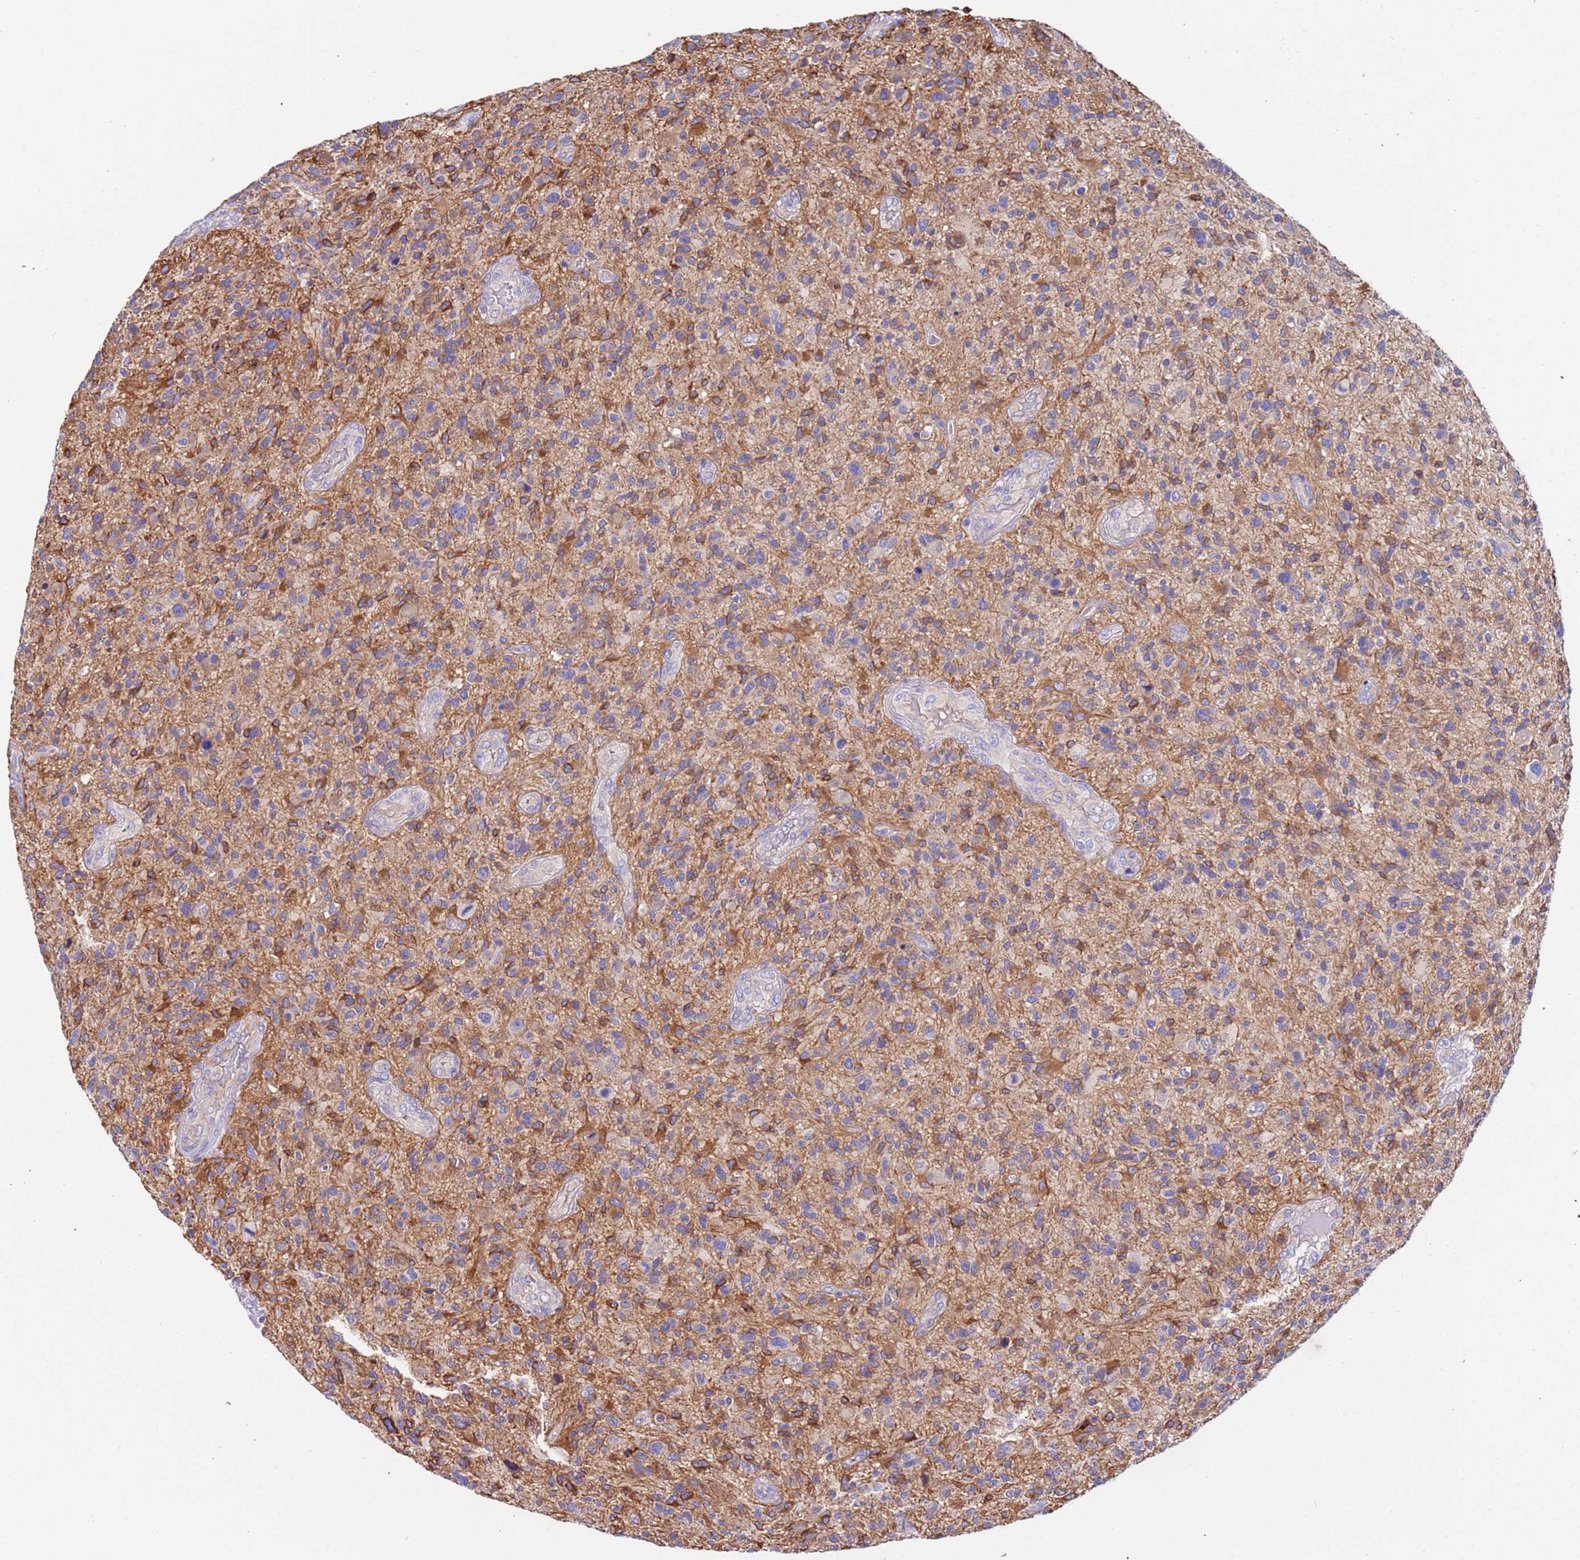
{"staining": {"intensity": "weak", "quantity": "<25%", "location": "cytoplasmic/membranous"}, "tissue": "glioma", "cell_type": "Tumor cells", "image_type": "cancer", "snomed": [{"axis": "morphology", "description": "Glioma, malignant, High grade"}, {"axis": "topography", "description": "Brain"}], "caption": "Immunohistochemistry histopathology image of human glioma stained for a protein (brown), which demonstrates no positivity in tumor cells.", "gene": "LAMB4", "patient": {"sex": "male", "age": 47}}